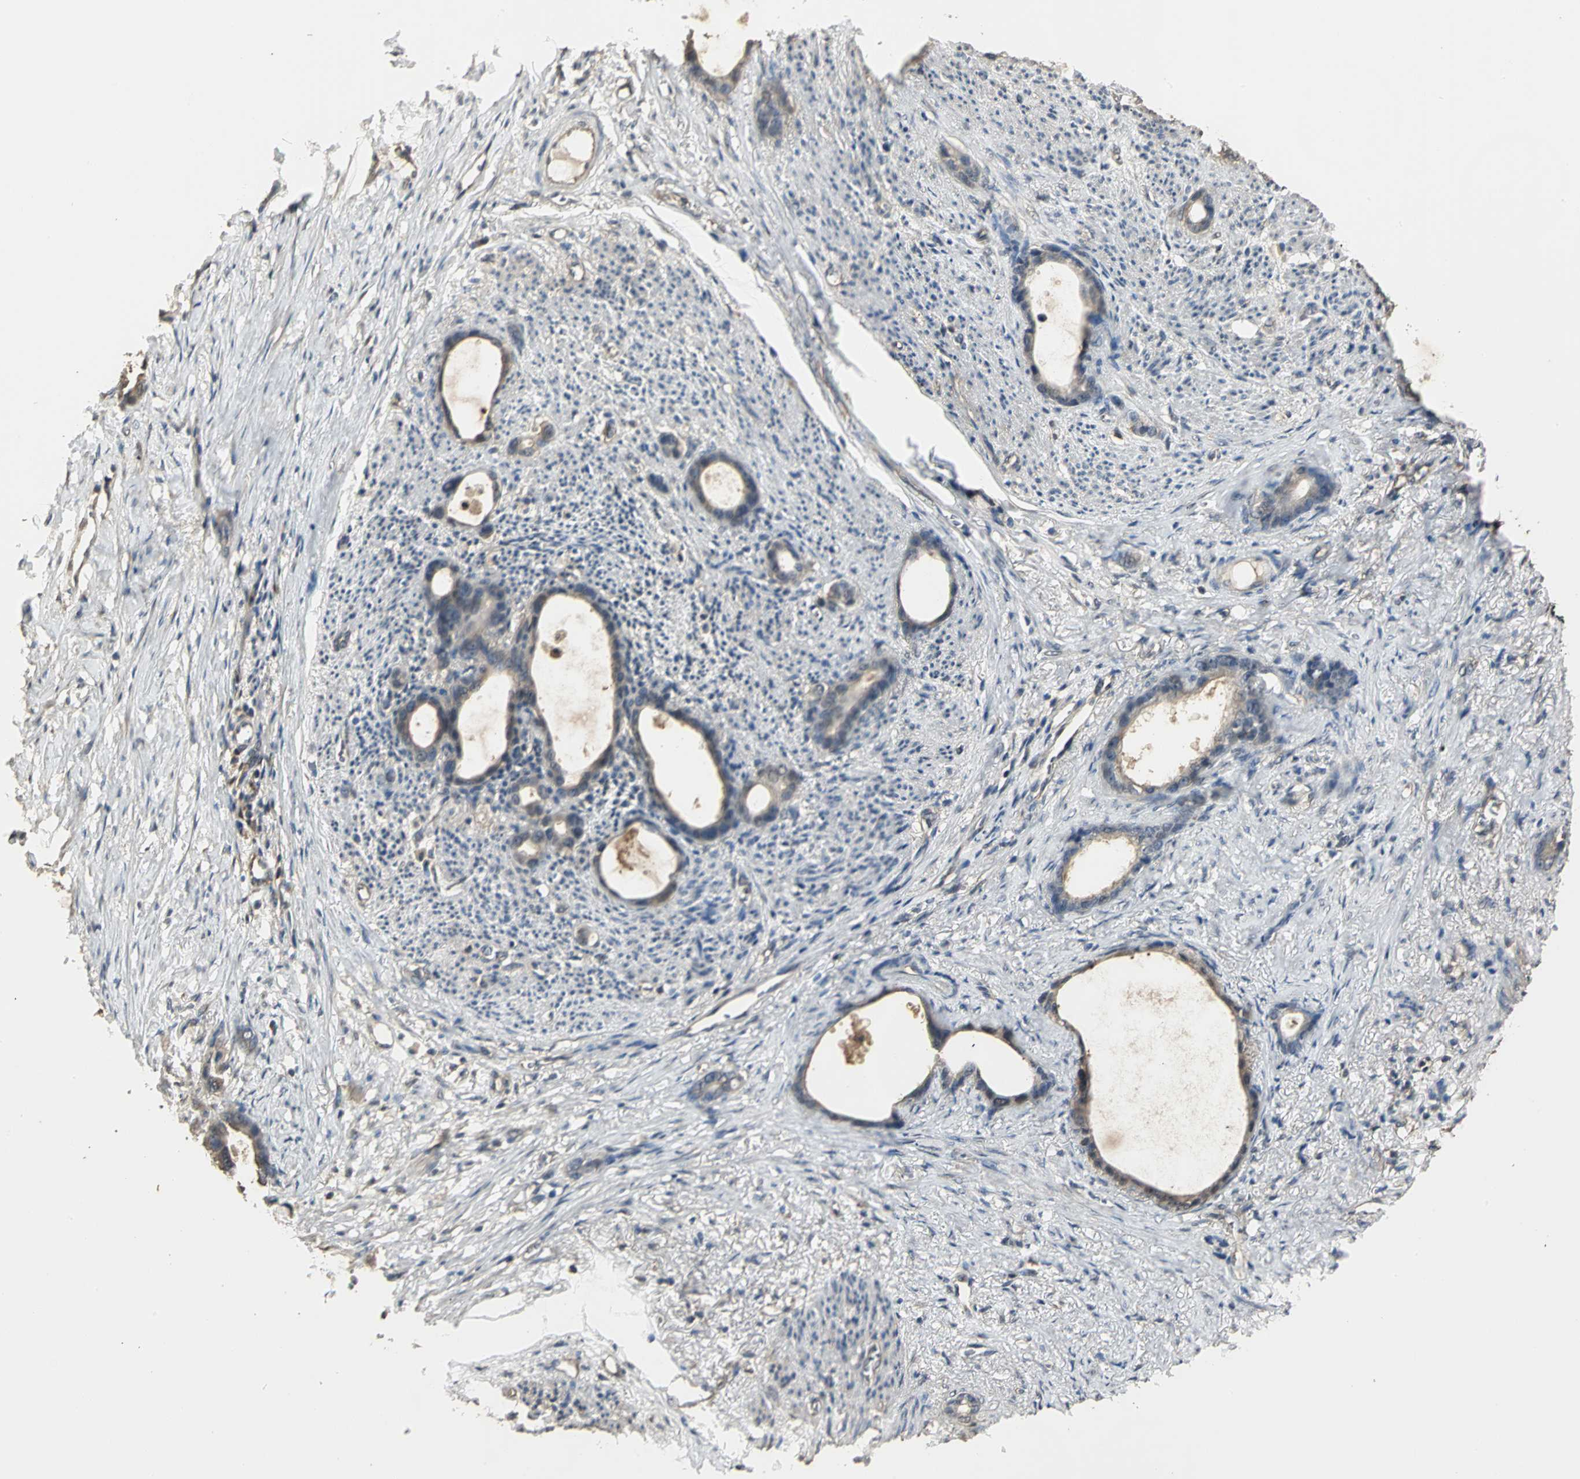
{"staining": {"intensity": "moderate", "quantity": ">75%", "location": "cytoplasmic/membranous"}, "tissue": "stomach cancer", "cell_type": "Tumor cells", "image_type": "cancer", "snomed": [{"axis": "morphology", "description": "Adenocarcinoma, NOS"}, {"axis": "topography", "description": "Stomach"}], "caption": "Immunohistochemistry (DAB) staining of human stomach adenocarcinoma displays moderate cytoplasmic/membranous protein expression in about >75% of tumor cells.", "gene": "PARK7", "patient": {"sex": "female", "age": 75}}